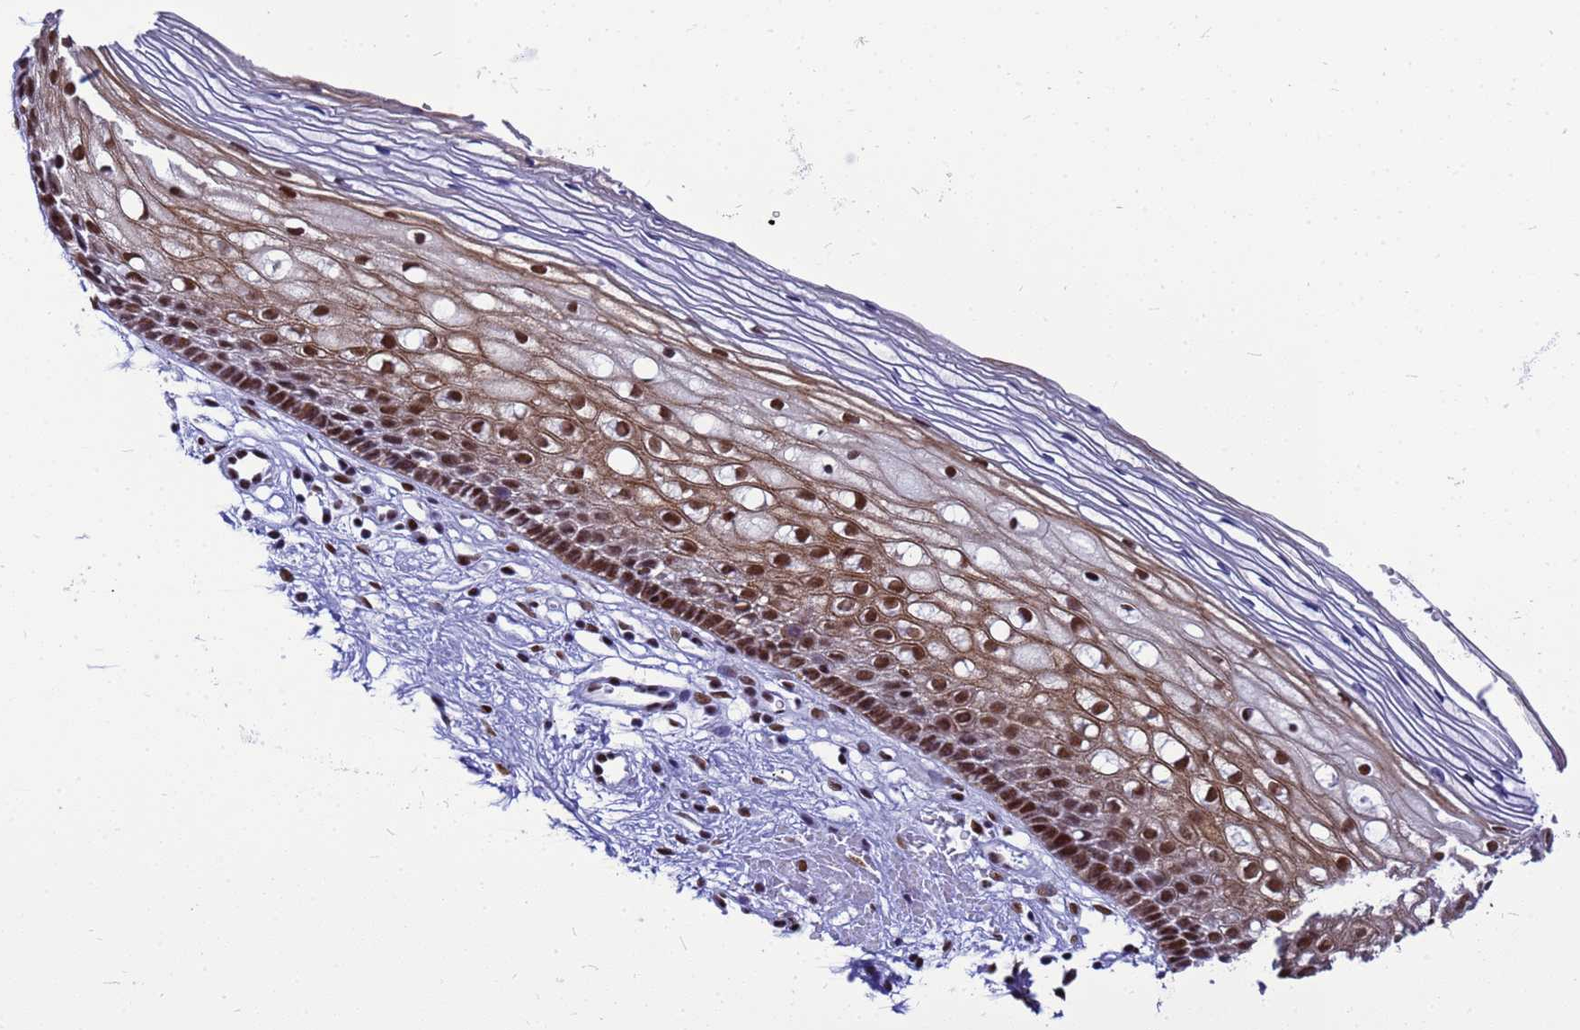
{"staining": {"intensity": "moderate", "quantity": ">75%", "location": "nuclear"}, "tissue": "cervix", "cell_type": "Glandular cells", "image_type": "normal", "snomed": [{"axis": "morphology", "description": "Normal tissue, NOS"}, {"axis": "topography", "description": "Cervix"}], "caption": "Cervix stained with immunohistochemistry reveals moderate nuclear expression in approximately >75% of glandular cells.", "gene": "SART3", "patient": {"sex": "female", "age": 27}}